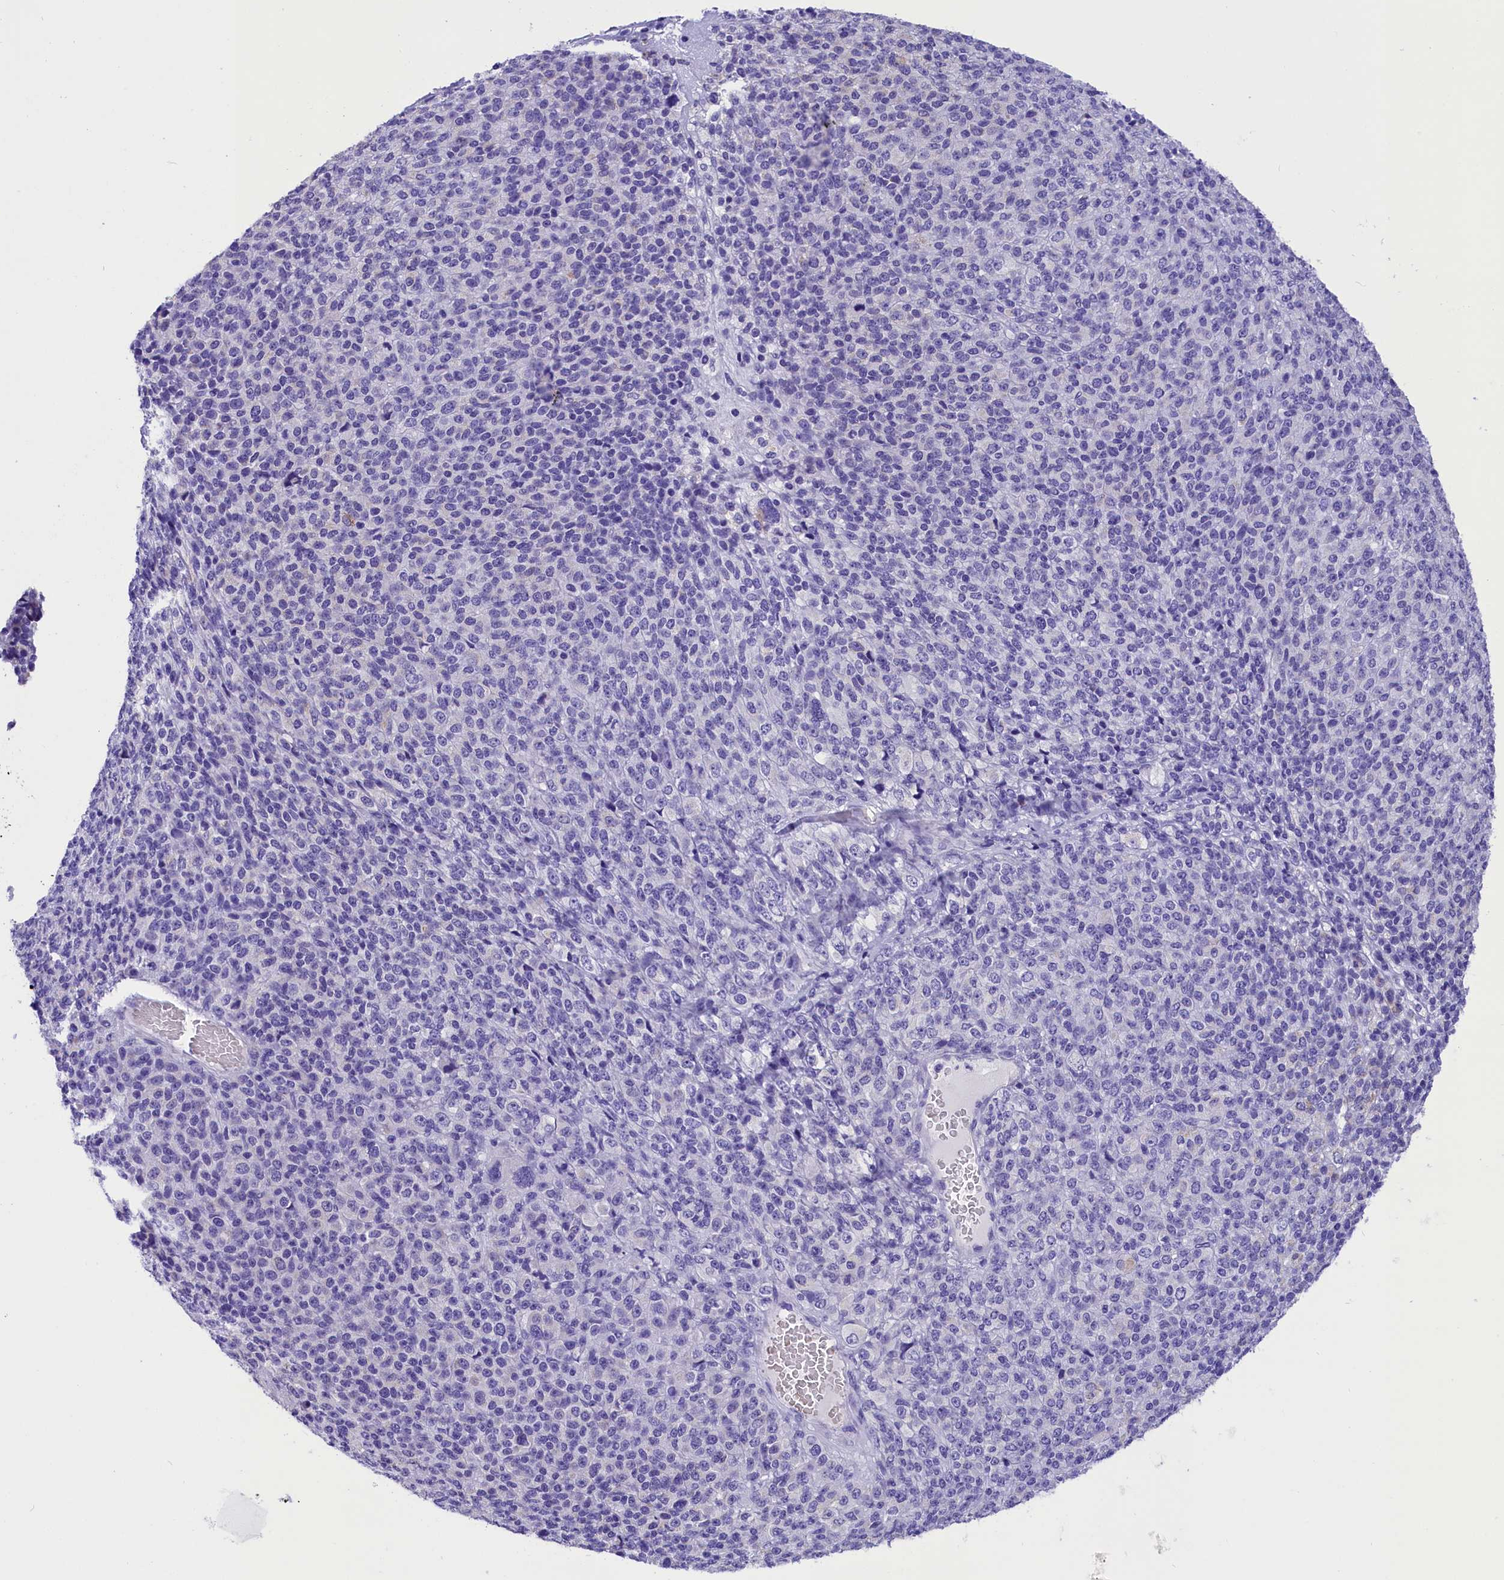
{"staining": {"intensity": "negative", "quantity": "none", "location": "none"}, "tissue": "melanoma", "cell_type": "Tumor cells", "image_type": "cancer", "snomed": [{"axis": "morphology", "description": "Malignant melanoma, Metastatic site"}, {"axis": "topography", "description": "Brain"}], "caption": "DAB (3,3'-diaminobenzidine) immunohistochemical staining of human malignant melanoma (metastatic site) reveals no significant staining in tumor cells.", "gene": "ABAT", "patient": {"sex": "female", "age": 56}}